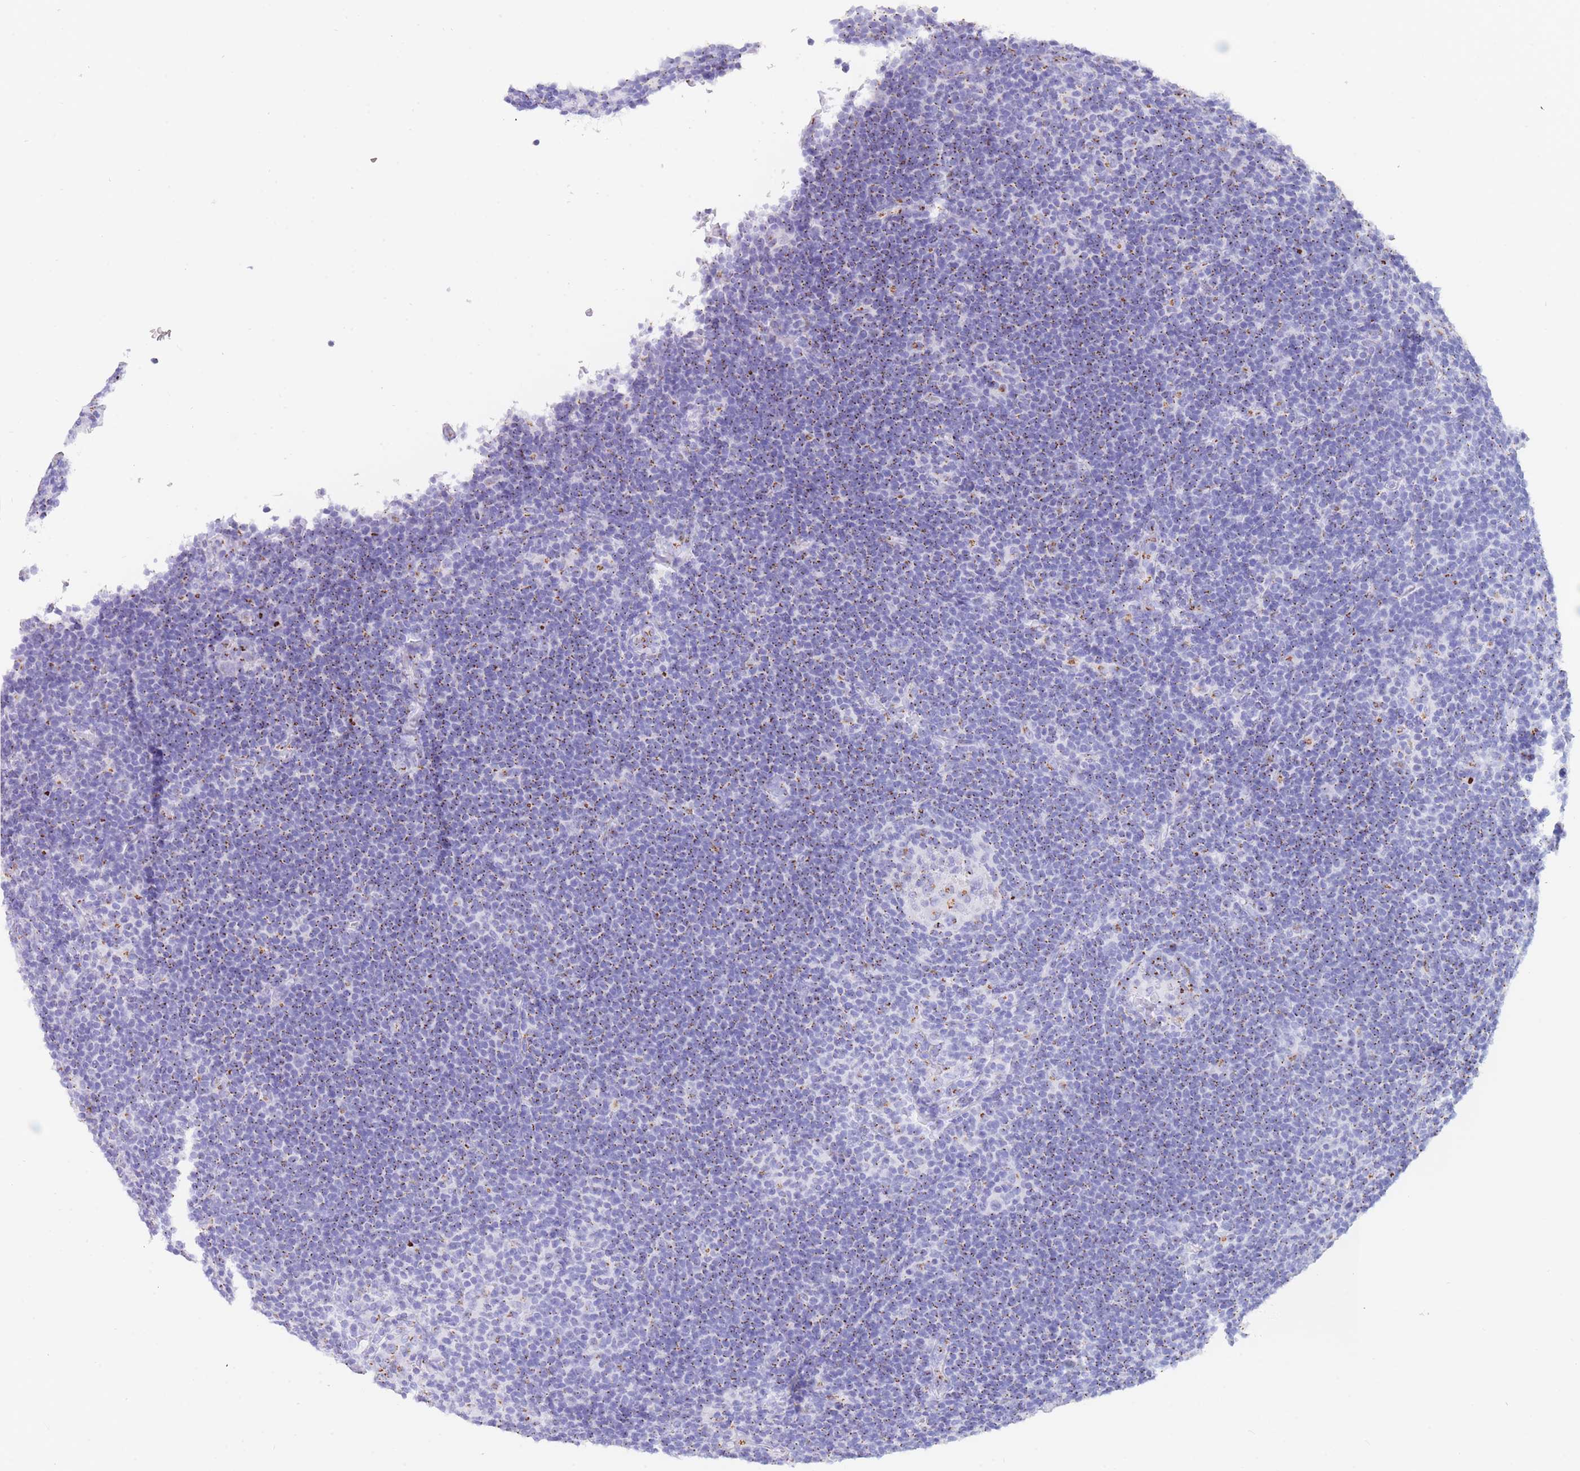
{"staining": {"intensity": "weak", "quantity": "<25%", "location": "cytoplasmic/membranous"}, "tissue": "lymphoma", "cell_type": "Tumor cells", "image_type": "cancer", "snomed": [{"axis": "morphology", "description": "Hodgkin's disease, NOS"}, {"axis": "topography", "description": "Lymph node"}], "caption": "This photomicrograph is of Hodgkin's disease stained with immunohistochemistry to label a protein in brown with the nuclei are counter-stained blue. There is no positivity in tumor cells.", "gene": "FAM3C", "patient": {"sex": "female", "age": 57}}